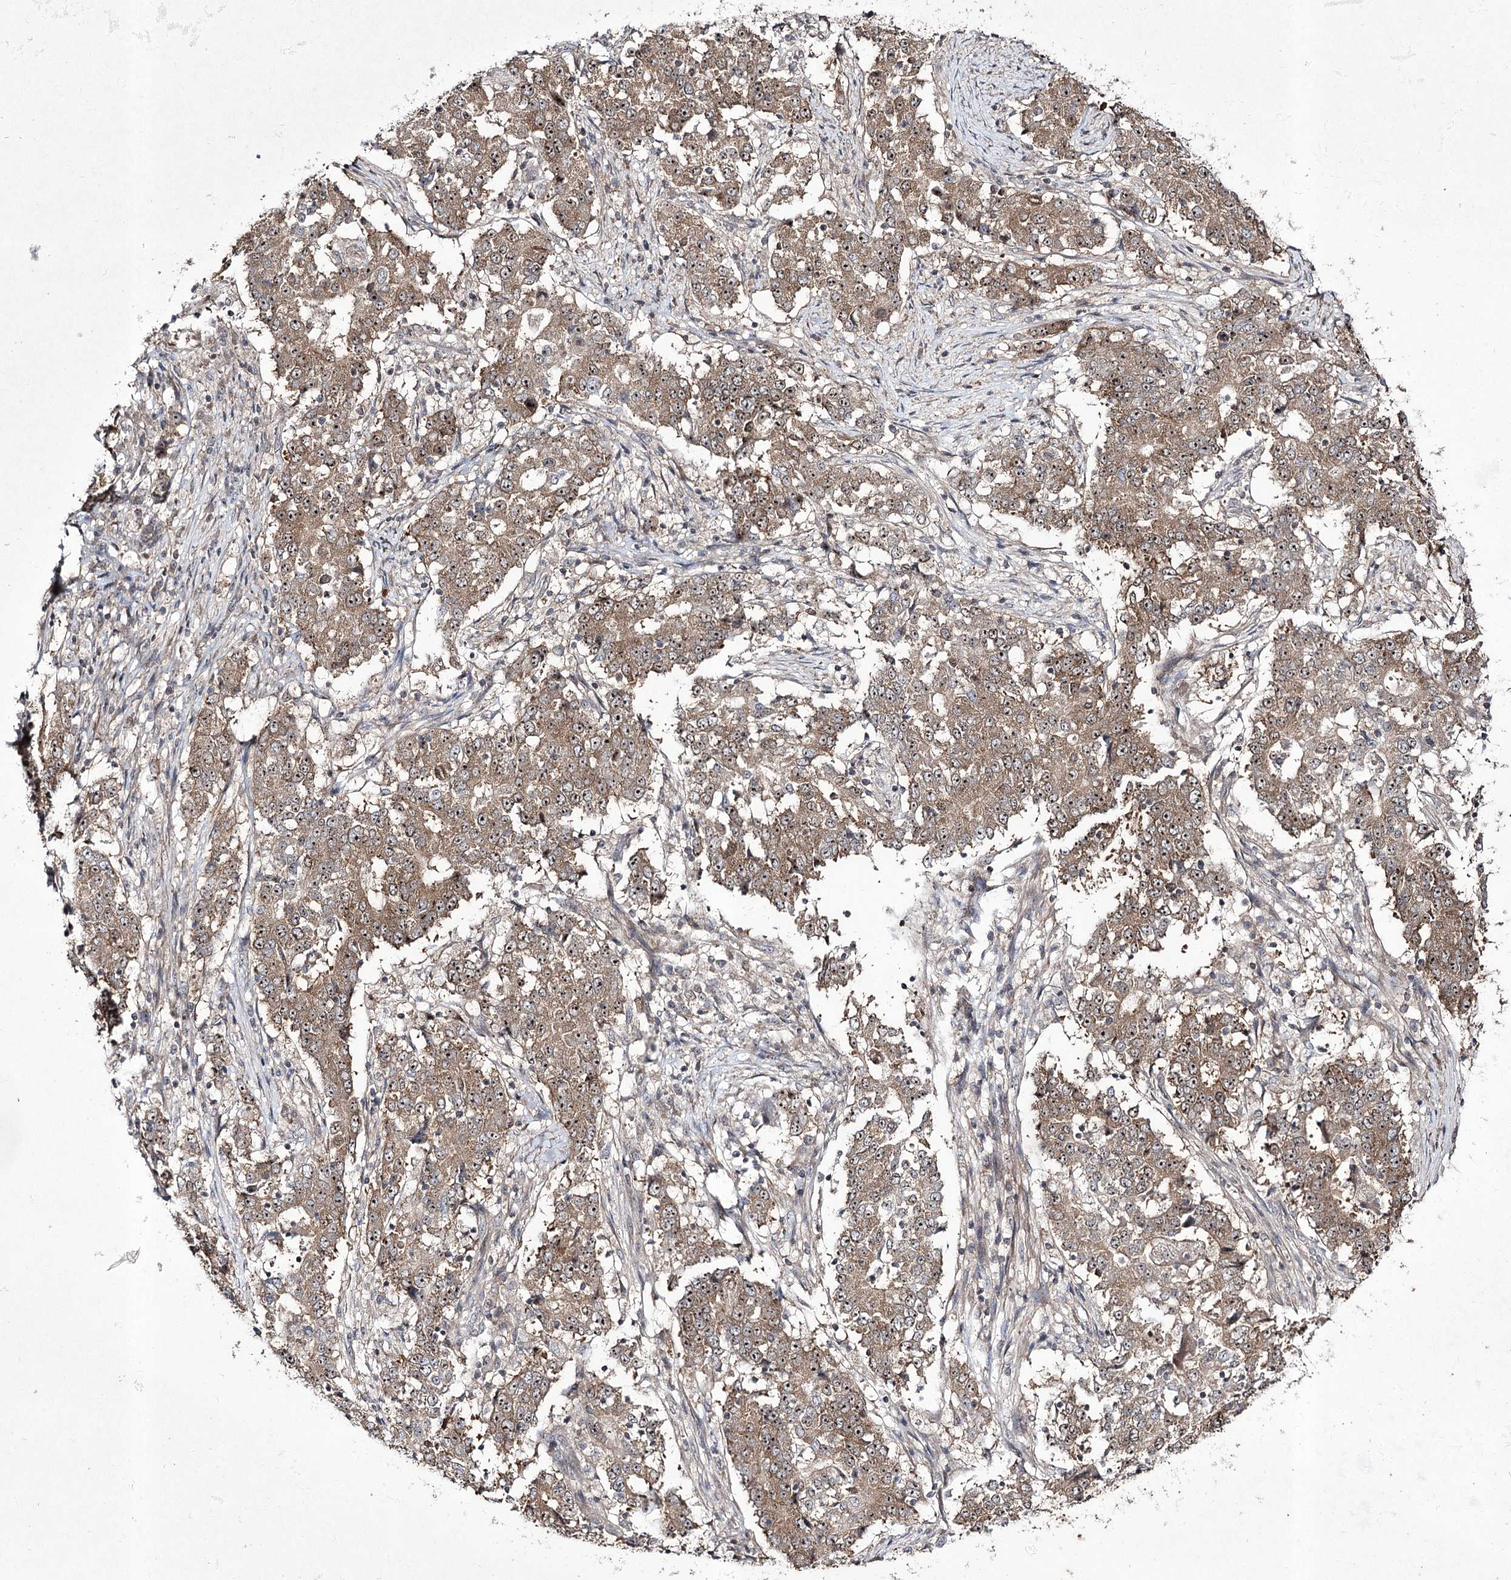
{"staining": {"intensity": "weak", "quantity": ">75%", "location": "cytoplasmic/membranous,nuclear"}, "tissue": "stomach cancer", "cell_type": "Tumor cells", "image_type": "cancer", "snomed": [{"axis": "morphology", "description": "Adenocarcinoma, NOS"}, {"axis": "topography", "description": "Stomach"}], "caption": "Immunohistochemical staining of stomach cancer (adenocarcinoma) reveals low levels of weak cytoplasmic/membranous and nuclear positivity in approximately >75% of tumor cells.", "gene": "CCDC59", "patient": {"sex": "male", "age": 59}}